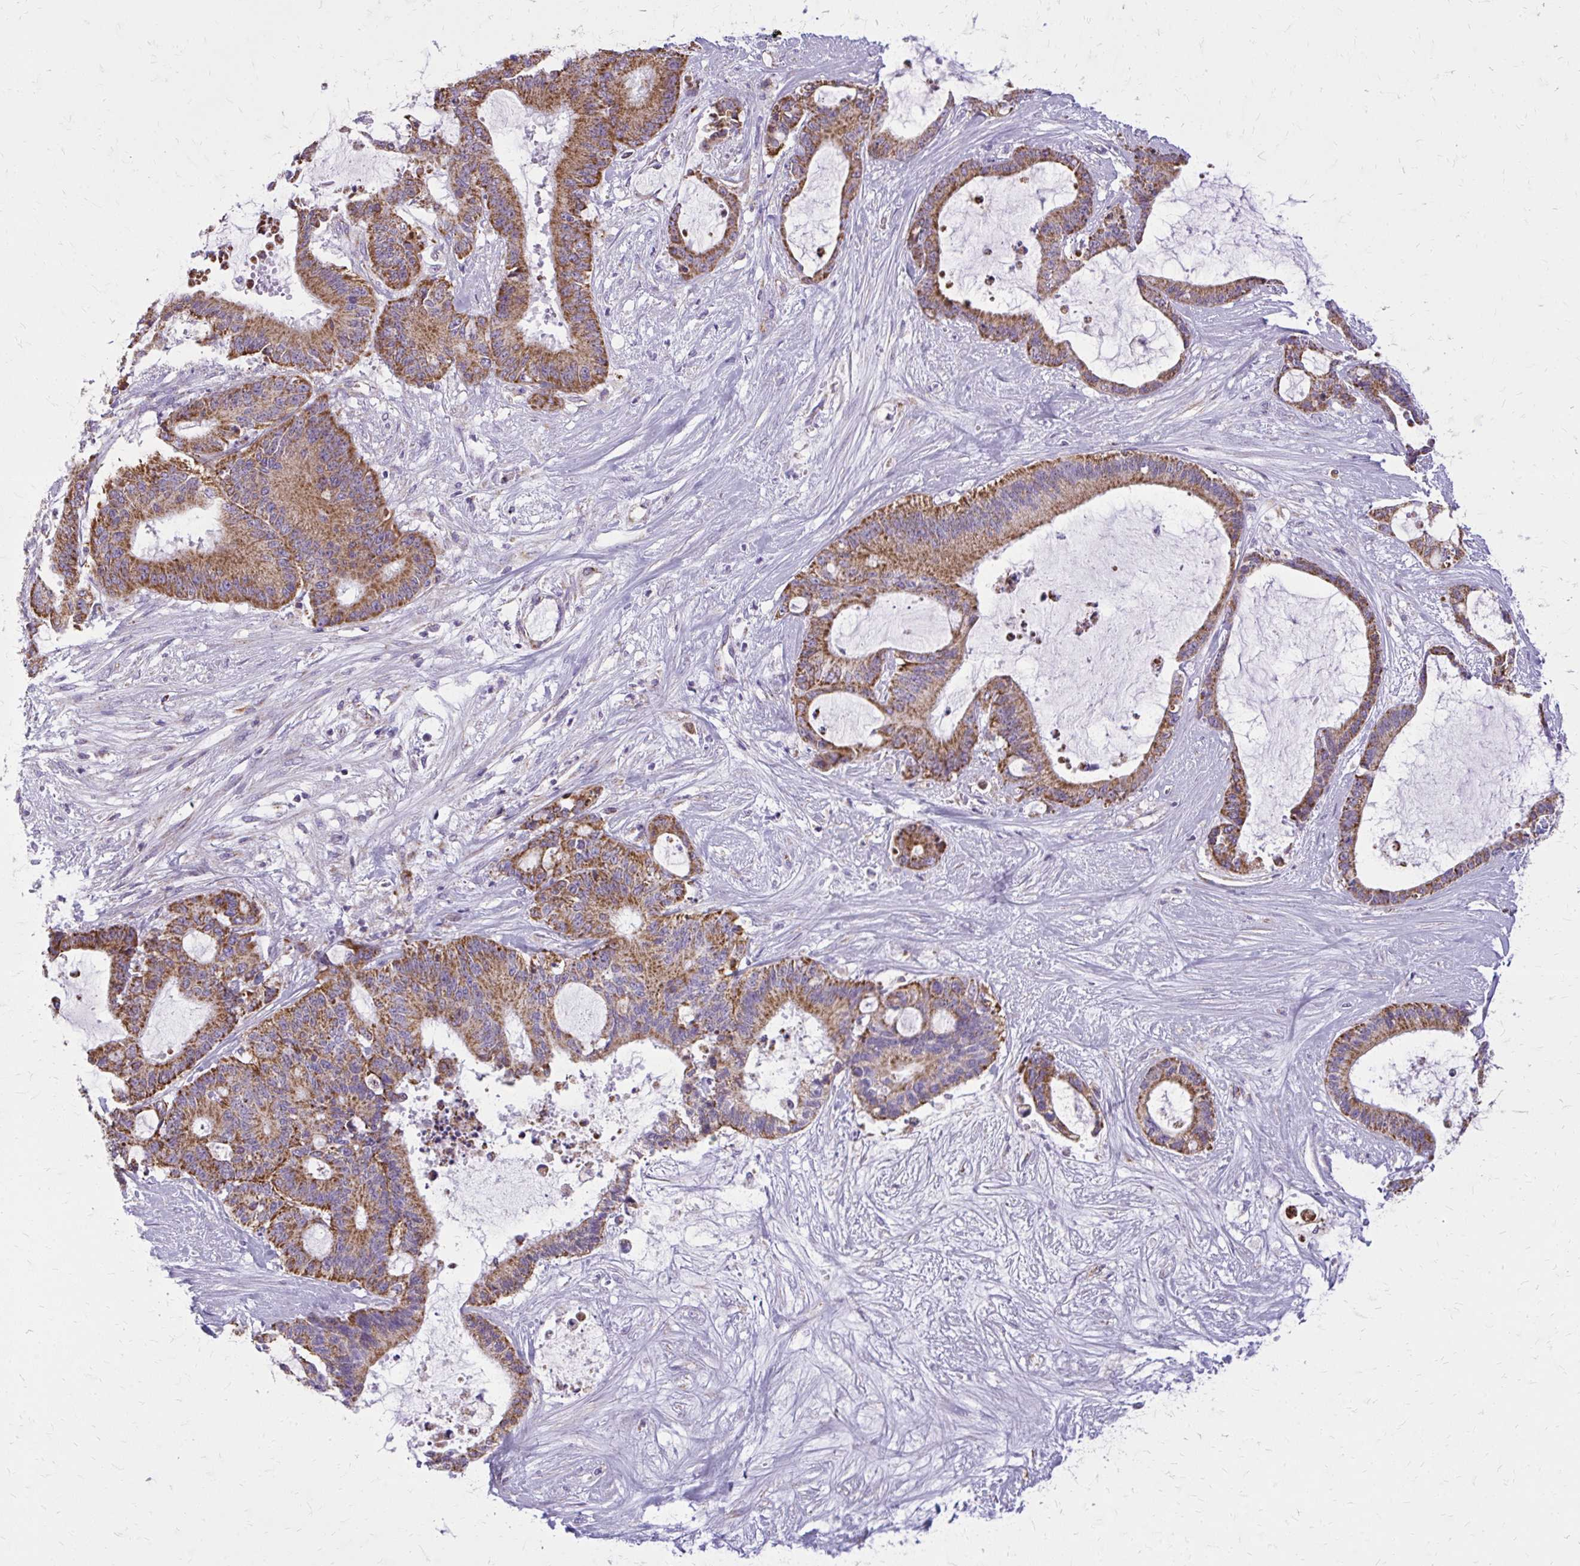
{"staining": {"intensity": "strong", "quantity": ">75%", "location": "cytoplasmic/membranous"}, "tissue": "liver cancer", "cell_type": "Tumor cells", "image_type": "cancer", "snomed": [{"axis": "morphology", "description": "Normal tissue, NOS"}, {"axis": "morphology", "description": "Cholangiocarcinoma"}, {"axis": "topography", "description": "Liver"}, {"axis": "topography", "description": "Peripheral nerve tissue"}], "caption": "About >75% of tumor cells in liver cancer display strong cytoplasmic/membranous protein positivity as visualized by brown immunohistochemical staining.", "gene": "IFIT1", "patient": {"sex": "female", "age": 73}}